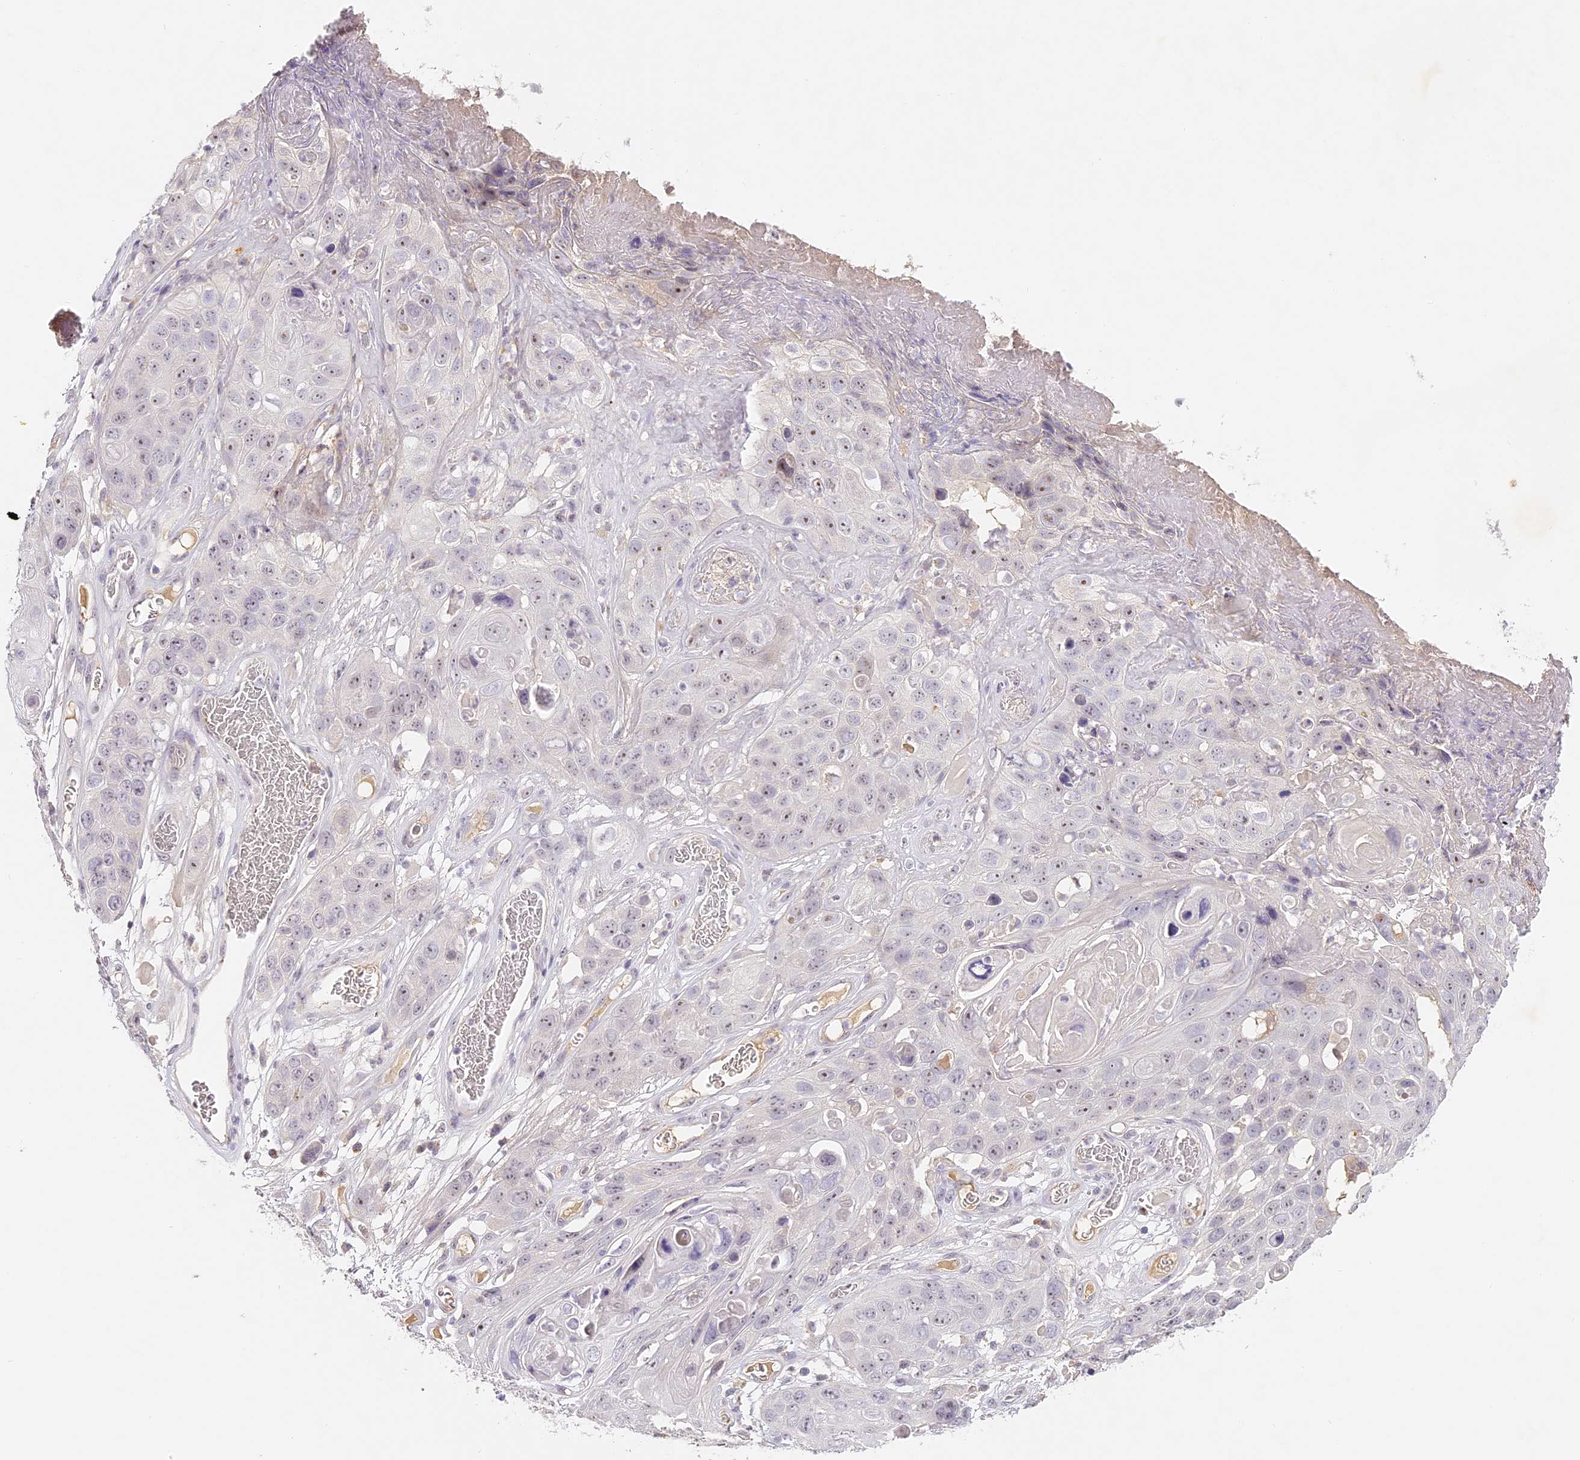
{"staining": {"intensity": "weak", "quantity": "<25%", "location": "nuclear"}, "tissue": "skin cancer", "cell_type": "Tumor cells", "image_type": "cancer", "snomed": [{"axis": "morphology", "description": "Squamous cell carcinoma, NOS"}, {"axis": "topography", "description": "Skin"}], "caption": "The photomicrograph demonstrates no staining of tumor cells in skin cancer.", "gene": "ELL3", "patient": {"sex": "male", "age": 55}}